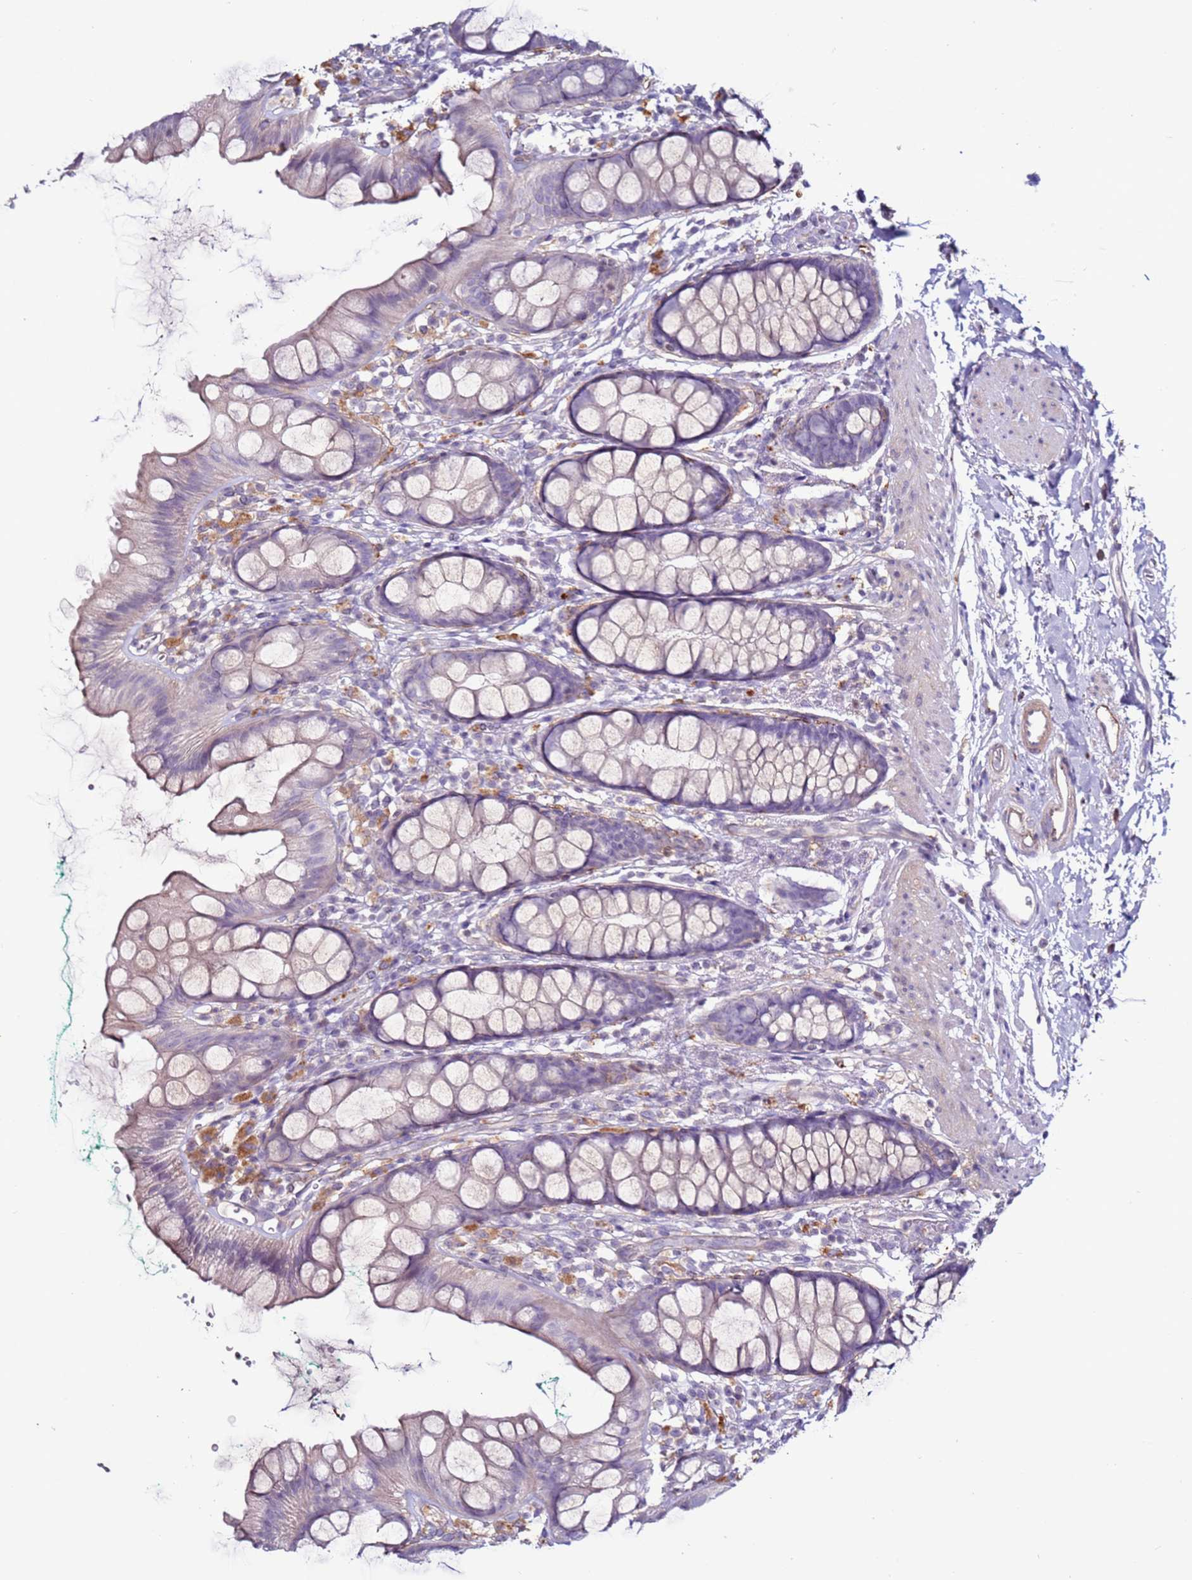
{"staining": {"intensity": "negative", "quantity": "none", "location": "none"}, "tissue": "rectum", "cell_type": "Glandular cells", "image_type": "normal", "snomed": [{"axis": "morphology", "description": "Normal tissue, NOS"}, {"axis": "topography", "description": "Rectum"}], "caption": "Immunohistochemistry (IHC) image of benign rectum stained for a protein (brown), which shows no positivity in glandular cells. The staining is performed using DAB (3,3'-diaminobenzidine) brown chromogen with nuclei counter-stained in using hematoxylin.", "gene": "CLEC4M", "patient": {"sex": "female", "age": 65}}